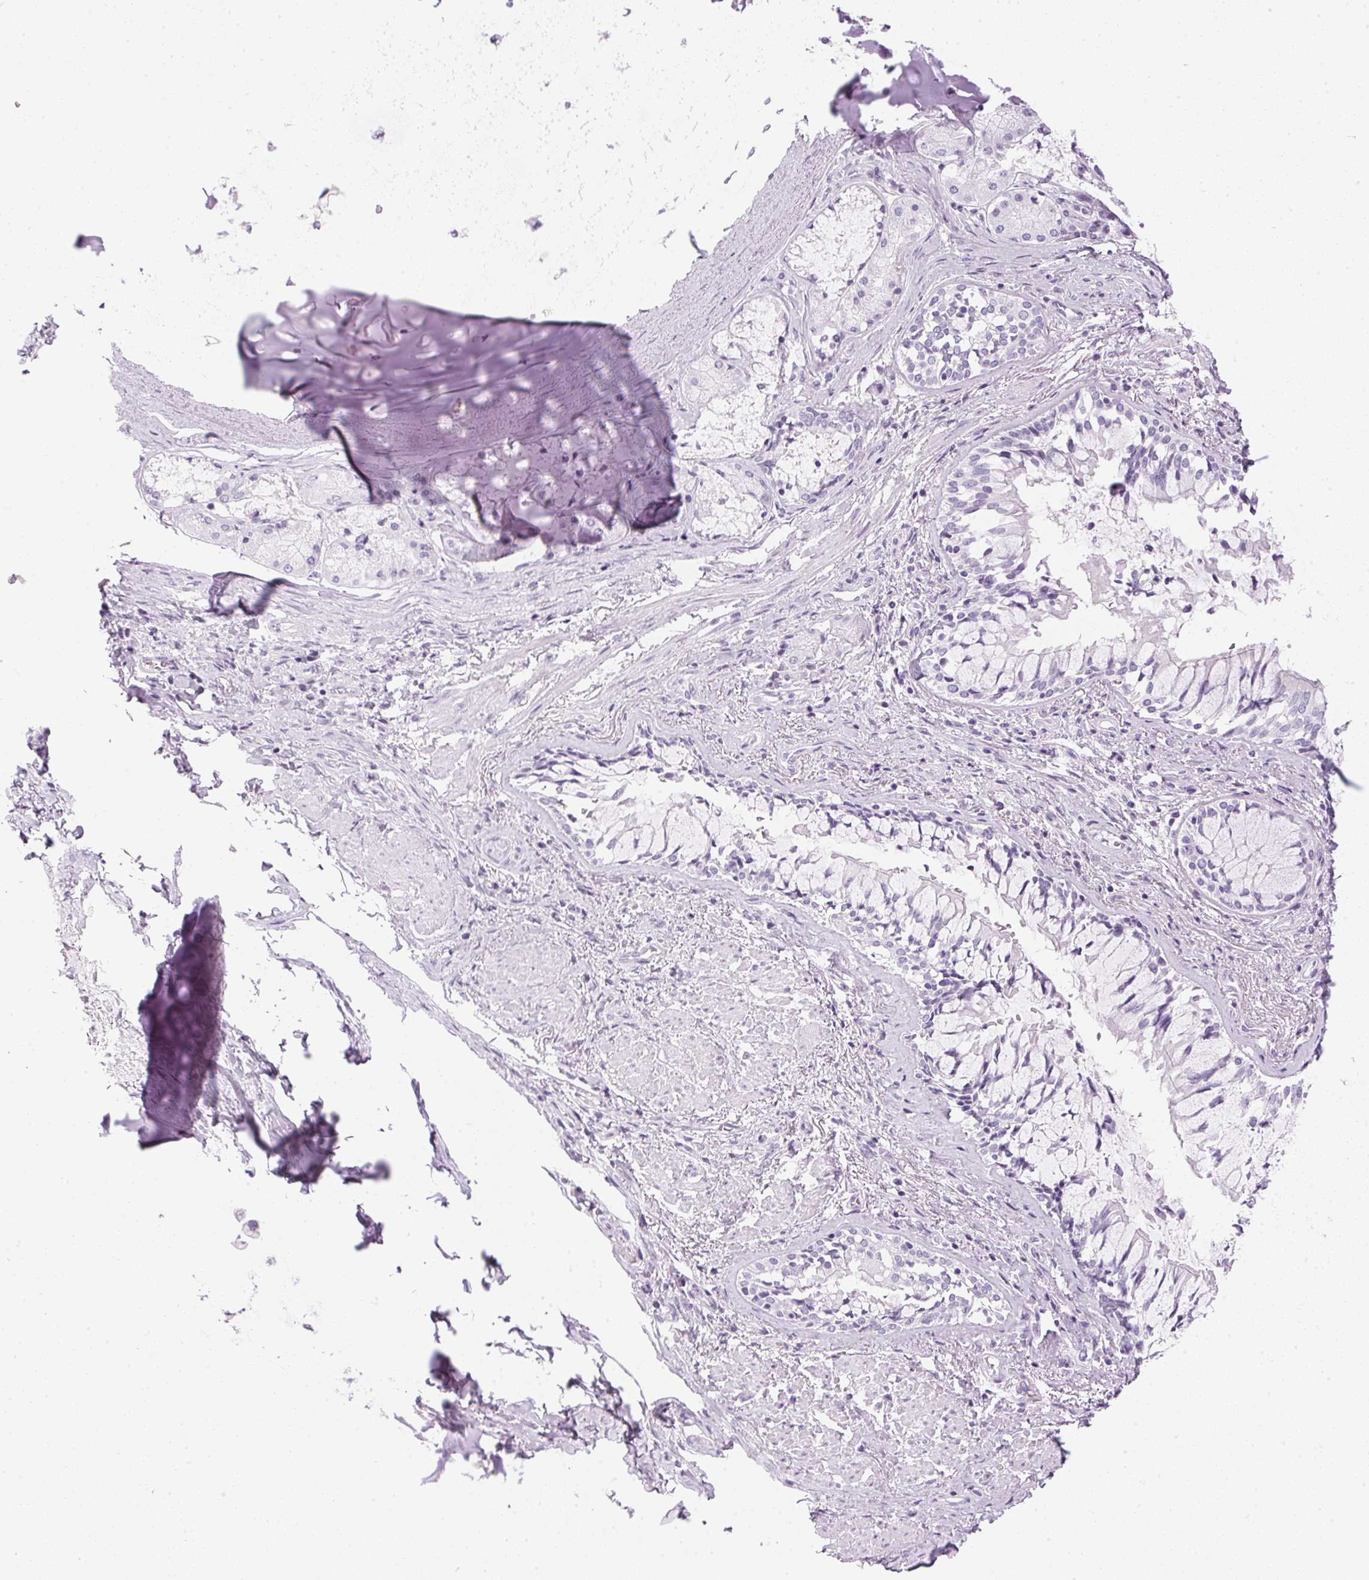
{"staining": {"intensity": "negative", "quantity": "none", "location": "none"}, "tissue": "adipose tissue", "cell_type": "Adipocytes", "image_type": "normal", "snomed": [{"axis": "morphology", "description": "Normal tissue, NOS"}, {"axis": "topography", "description": "Cartilage tissue"}, {"axis": "topography", "description": "Bronchus"}], "caption": "Immunohistochemistry (IHC) image of normal adipose tissue: adipose tissue stained with DAB shows no significant protein positivity in adipocytes.", "gene": "IGFBP1", "patient": {"sex": "male", "age": 64}}